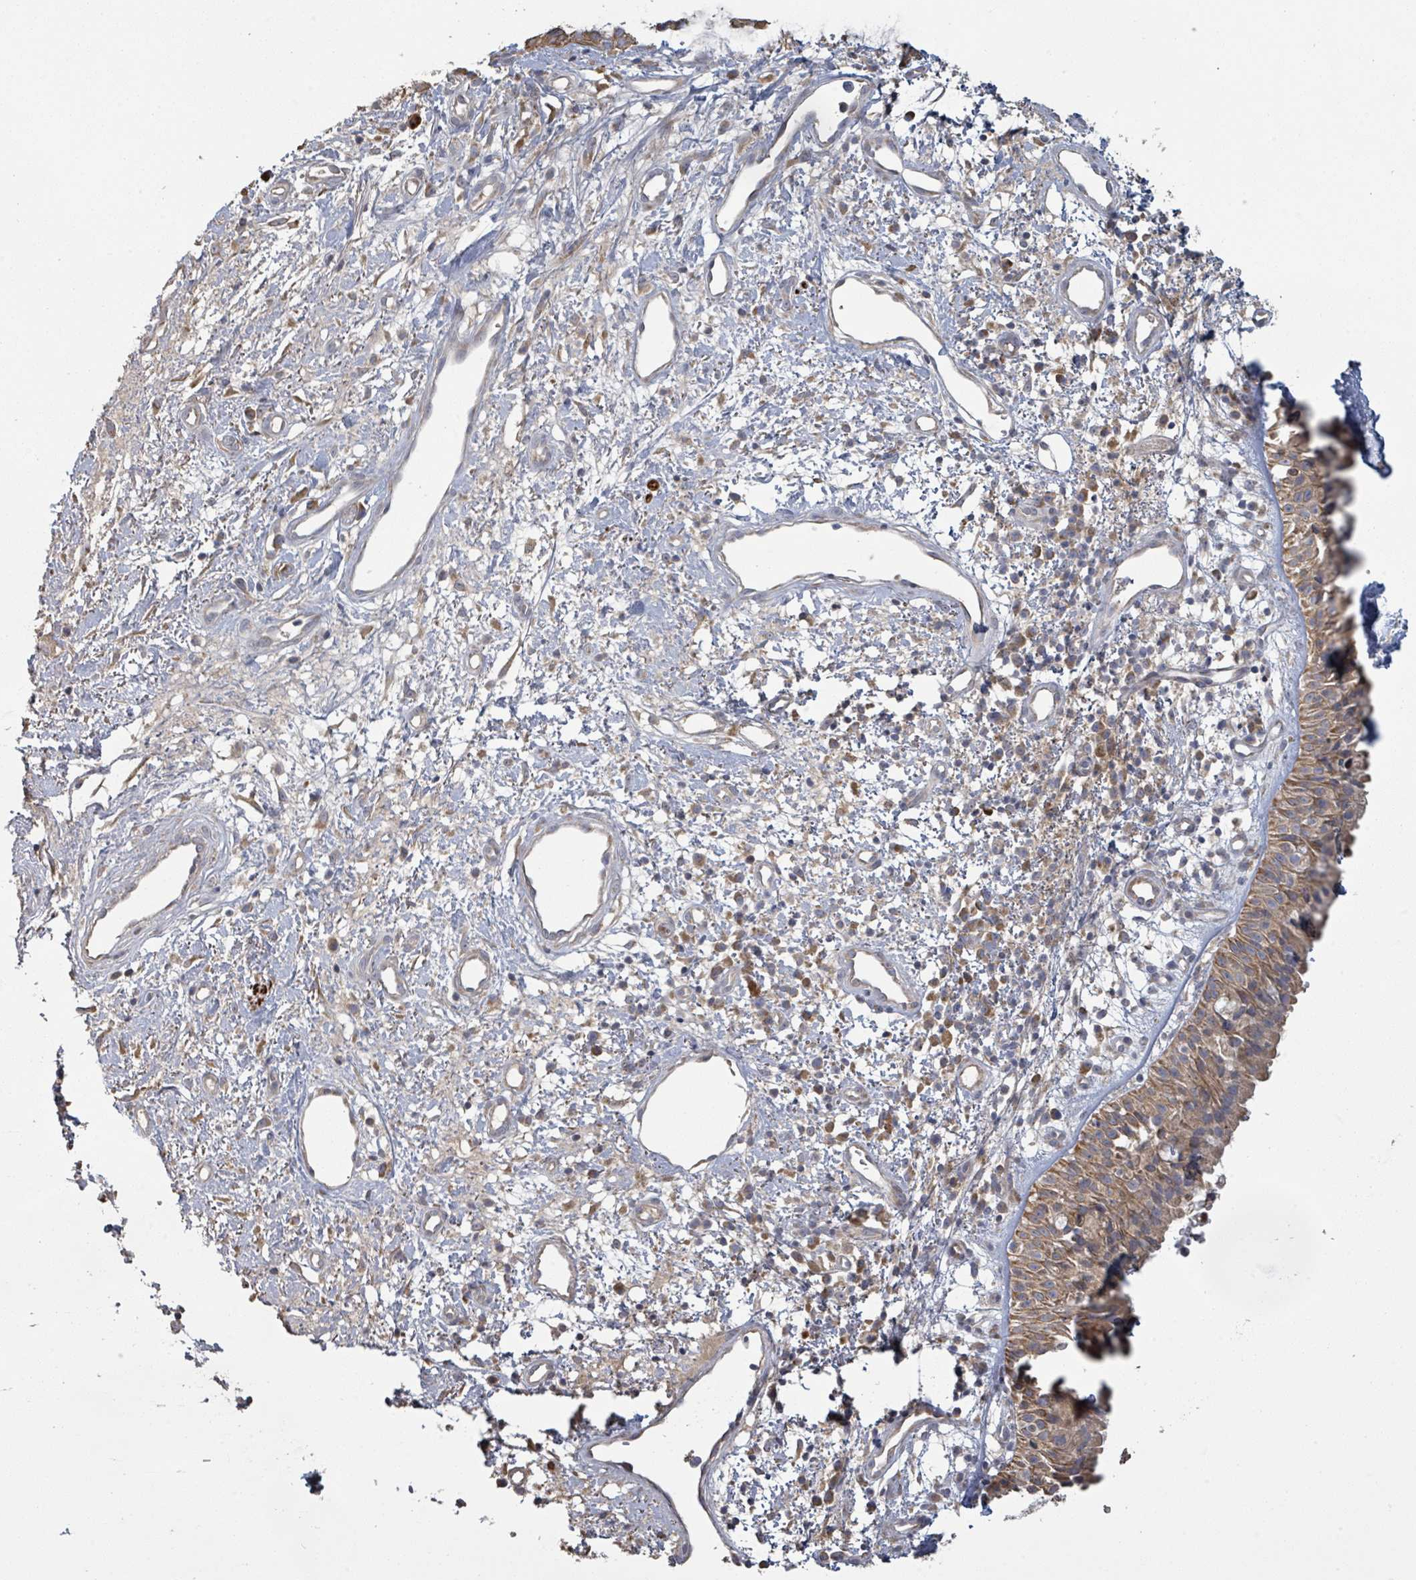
{"staining": {"intensity": "strong", "quantity": "25%-75%", "location": "cytoplasmic/membranous"}, "tissue": "nasopharynx", "cell_type": "Respiratory epithelial cells", "image_type": "normal", "snomed": [{"axis": "morphology", "description": "Normal tissue, NOS"}, {"axis": "topography", "description": "Cartilage tissue"}, {"axis": "topography", "description": "Nasopharynx"}, {"axis": "topography", "description": "Thyroid gland"}], "caption": "Protein staining of unremarkable nasopharynx reveals strong cytoplasmic/membranous staining in approximately 25%-75% of respiratory epithelial cells. The staining is performed using DAB (3,3'-diaminobenzidine) brown chromogen to label protein expression. The nuclei are counter-stained blue using hematoxylin.", "gene": "KCNS2", "patient": {"sex": "male", "age": 63}}